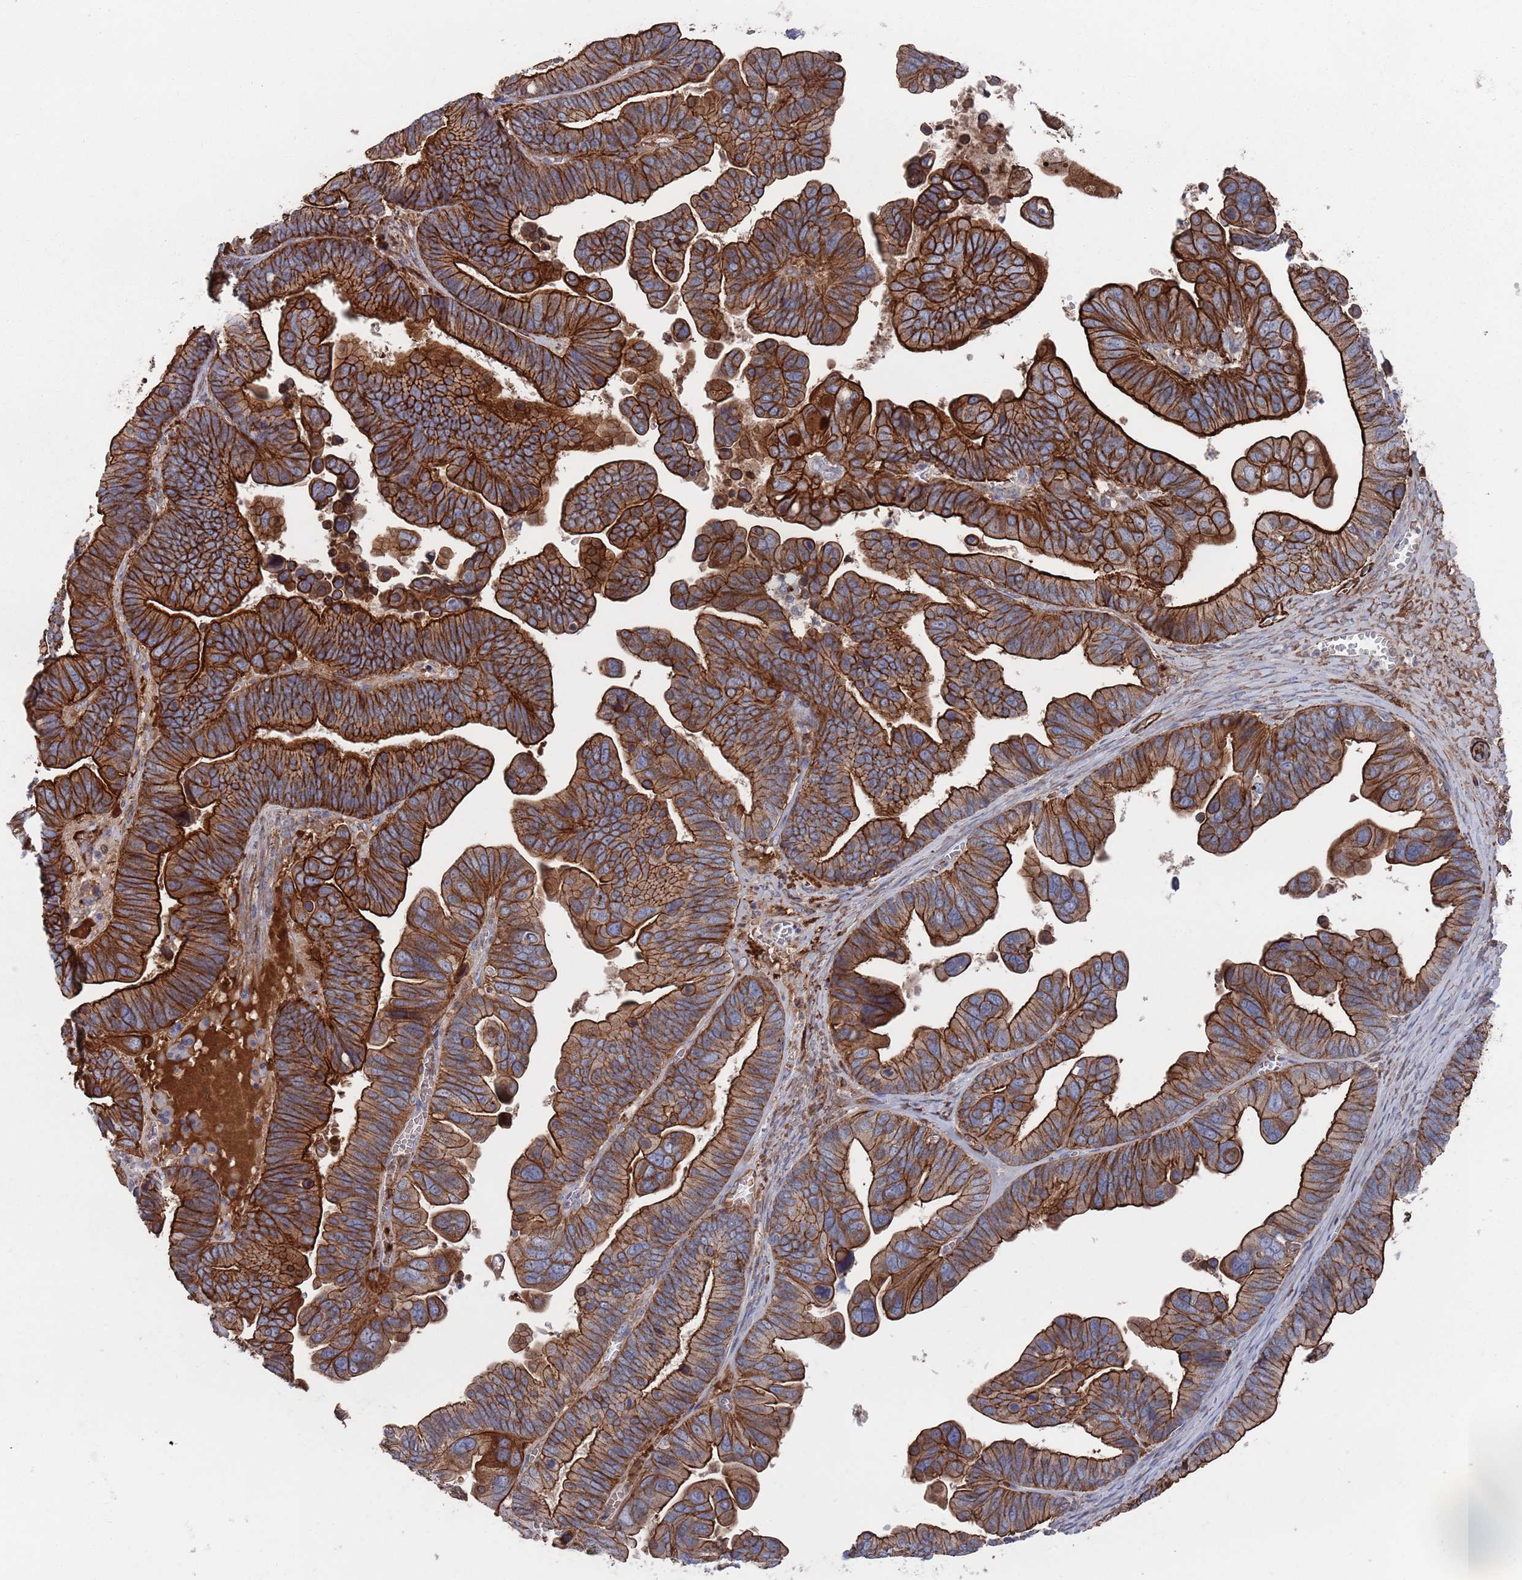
{"staining": {"intensity": "strong", "quantity": ">75%", "location": "cytoplasmic/membranous"}, "tissue": "ovarian cancer", "cell_type": "Tumor cells", "image_type": "cancer", "snomed": [{"axis": "morphology", "description": "Cystadenocarcinoma, serous, NOS"}, {"axis": "topography", "description": "Ovary"}], "caption": "Immunohistochemistry (DAB (3,3'-diaminobenzidine)) staining of serous cystadenocarcinoma (ovarian) displays strong cytoplasmic/membranous protein staining in about >75% of tumor cells. (Brightfield microscopy of DAB IHC at high magnification).", "gene": "PLEKHA4", "patient": {"sex": "female", "age": 56}}